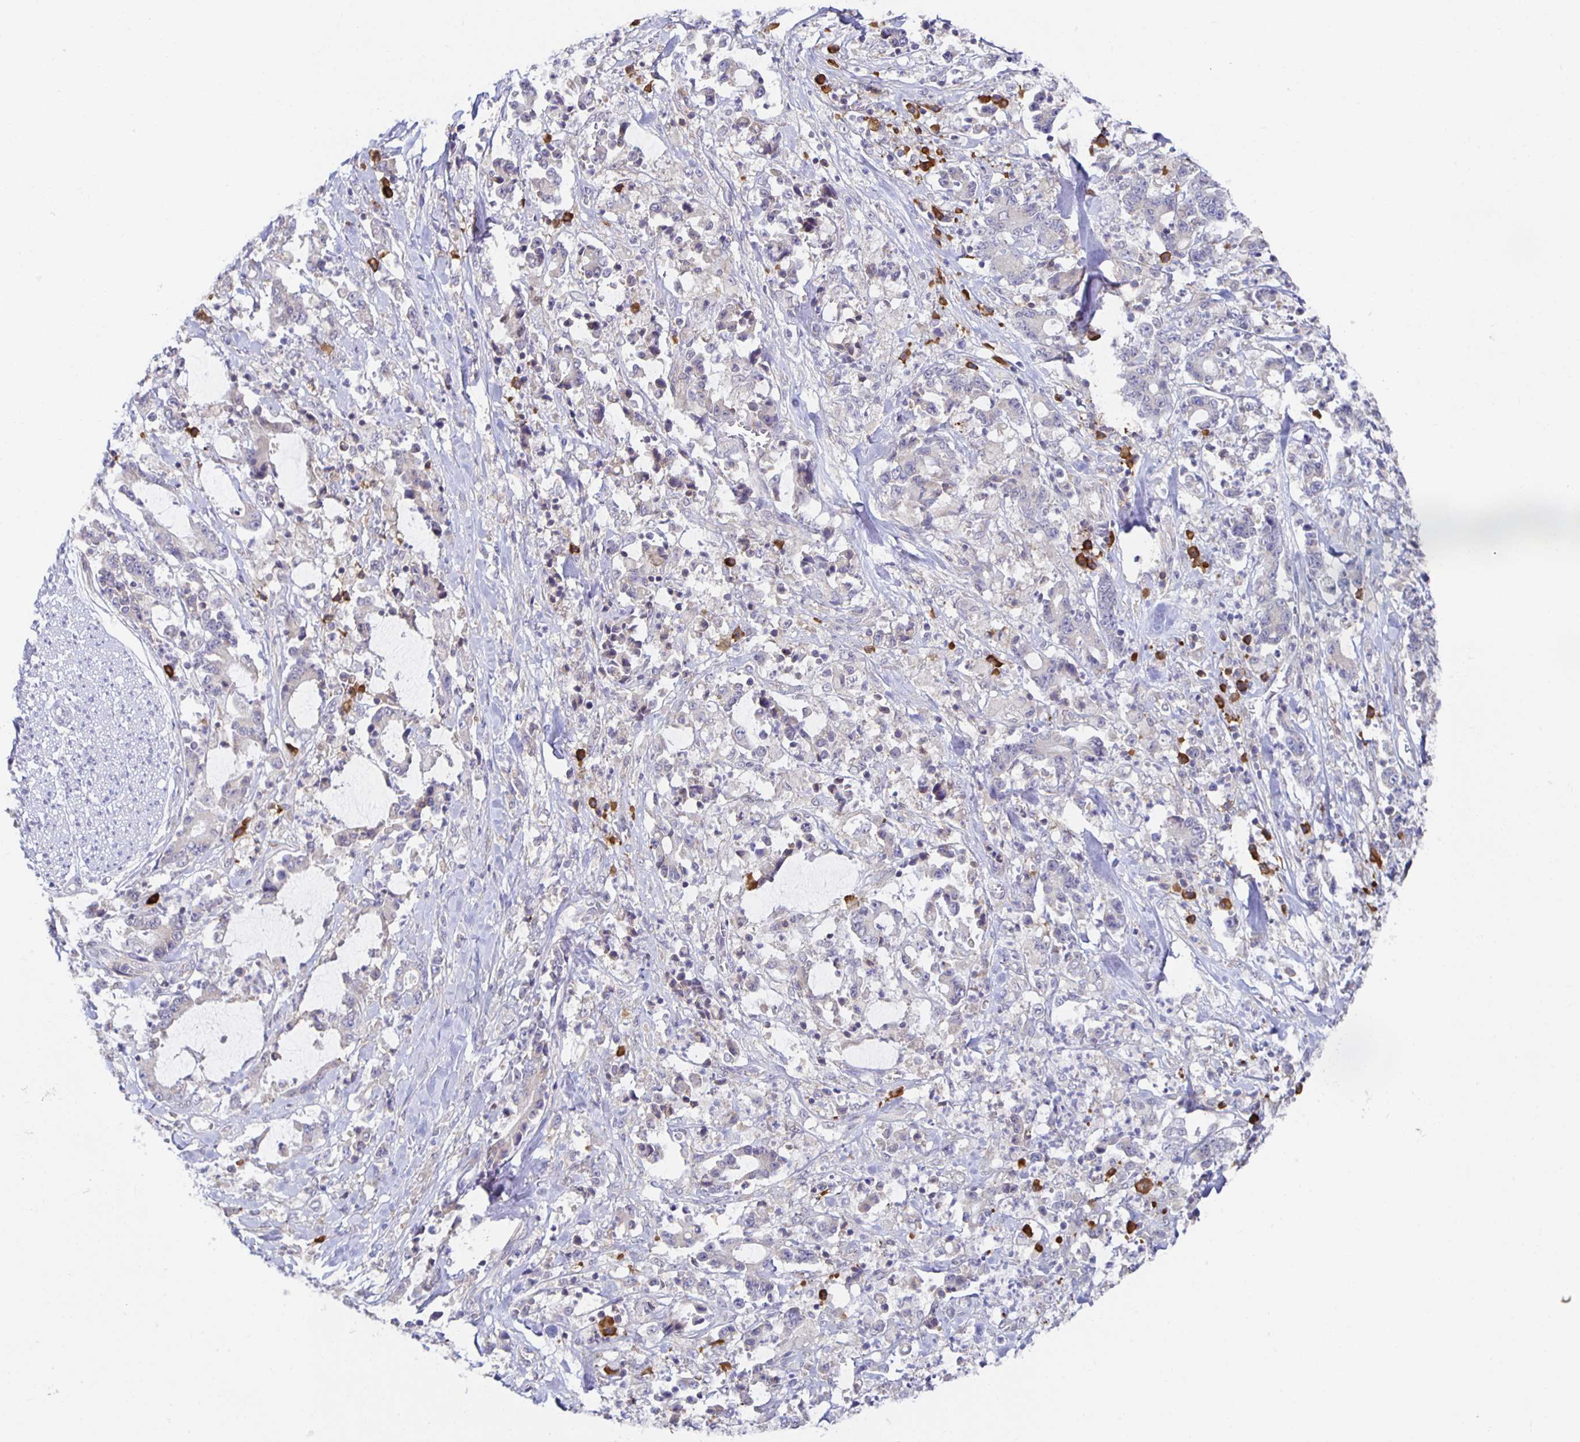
{"staining": {"intensity": "negative", "quantity": "none", "location": "none"}, "tissue": "stomach cancer", "cell_type": "Tumor cells", "image_type": "cancer", "snomed": [{"axis": "morphology", "description": "Adenocarcinoma, NOS"}, {"axis": "topography", "description": "Stomach, upper"}], "caption": "Immunohistochemistry (IHC) histopathology image of human adenocarcinoma (stomach) stained for a protein (brown), which shows no staining in tumor cells.", "gene": "BAD", "patient": {"sex": "male", "age": 68}}